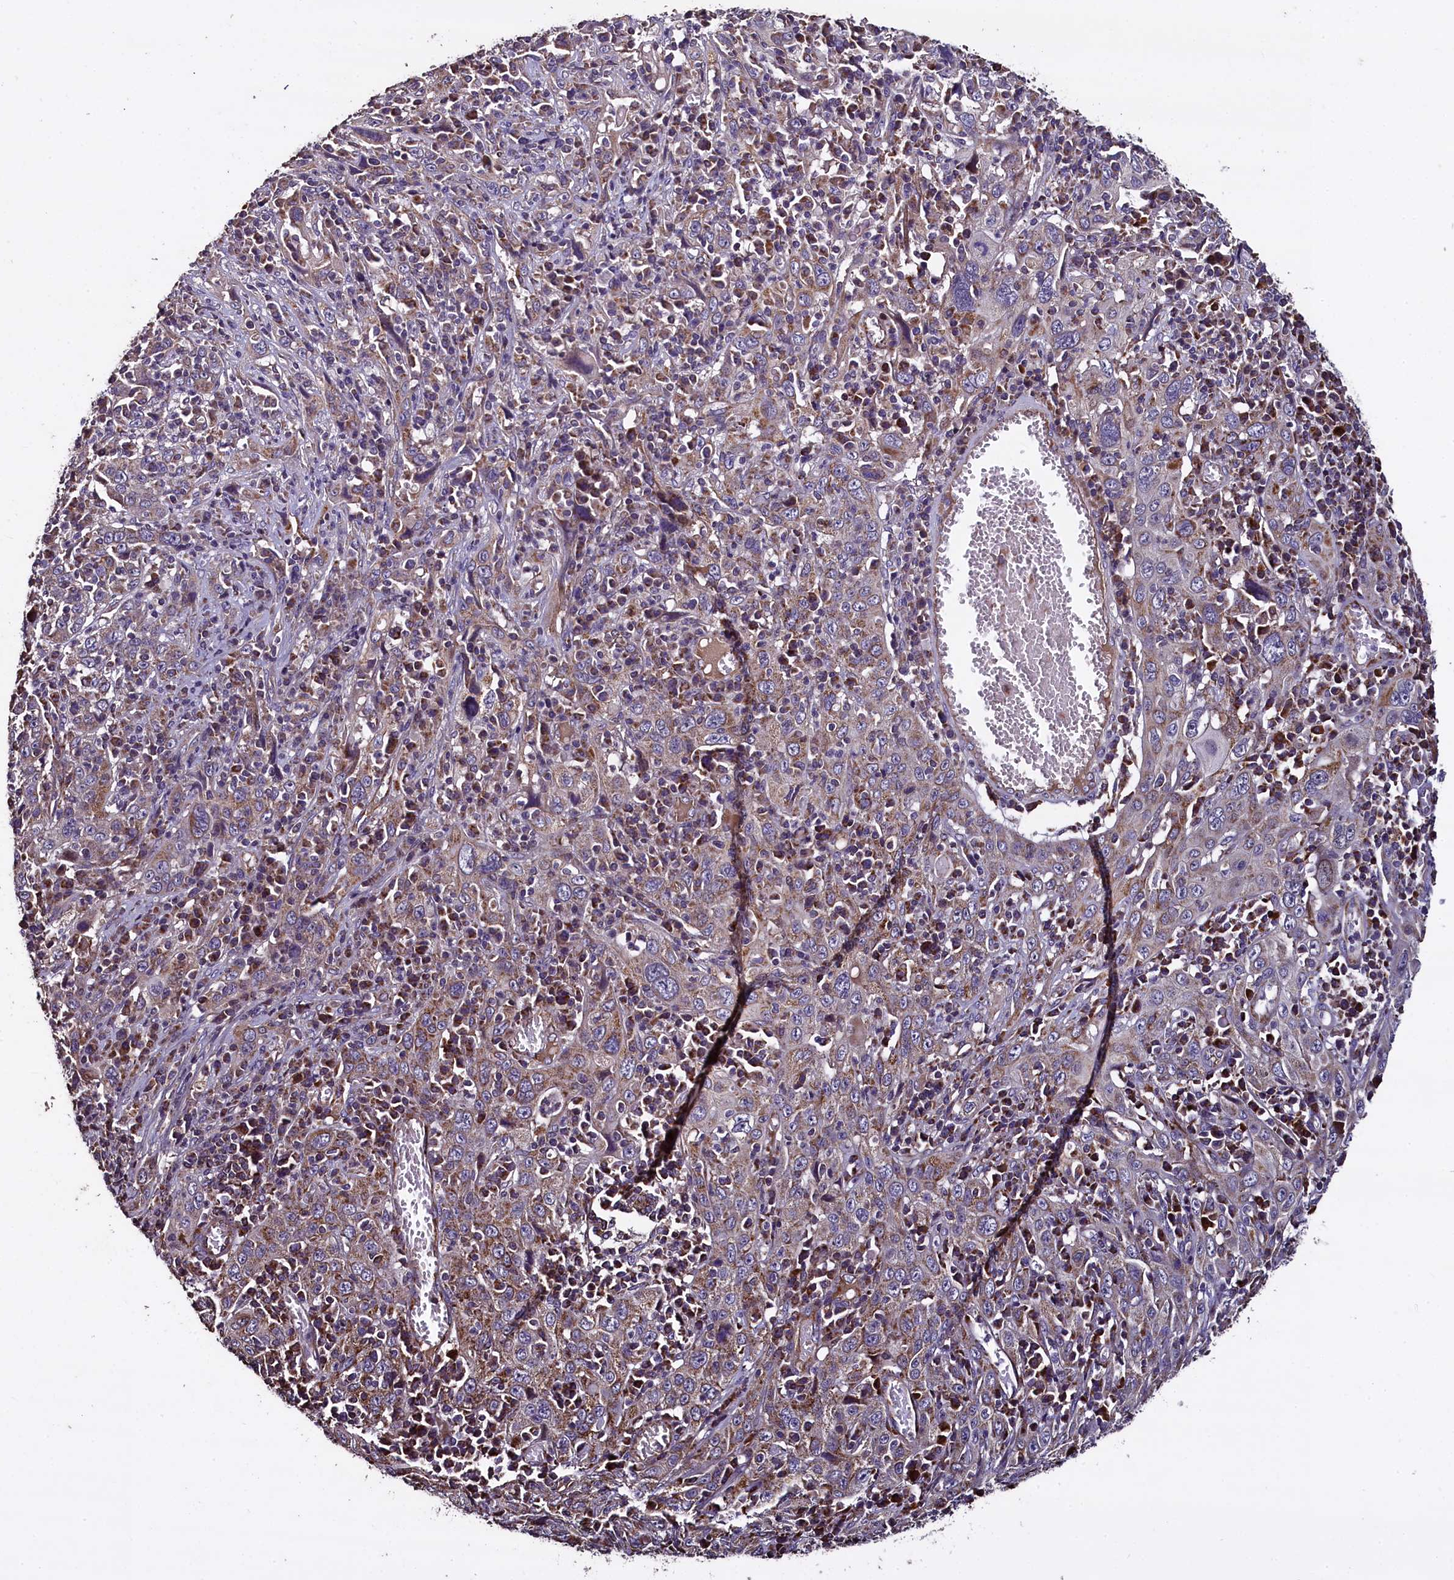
{"staining": {"intensity": "negative", "quantity": "none", "location": "none"}, "tissue": "cervical cancer", "cell_type": "Tumor cells", "image_type": "cancer", "snomed": [{"axis": "morphology", "description": "Squamous cell carcinoma, NOS"}, {"axis": "topography", "description": "Cervix"}], "caption": "Tumor cells show no significant protein staining in cervical squamous cell carcinoma.", "gene": "COQ9", "patient": {"sex": "female", "age": 46}}